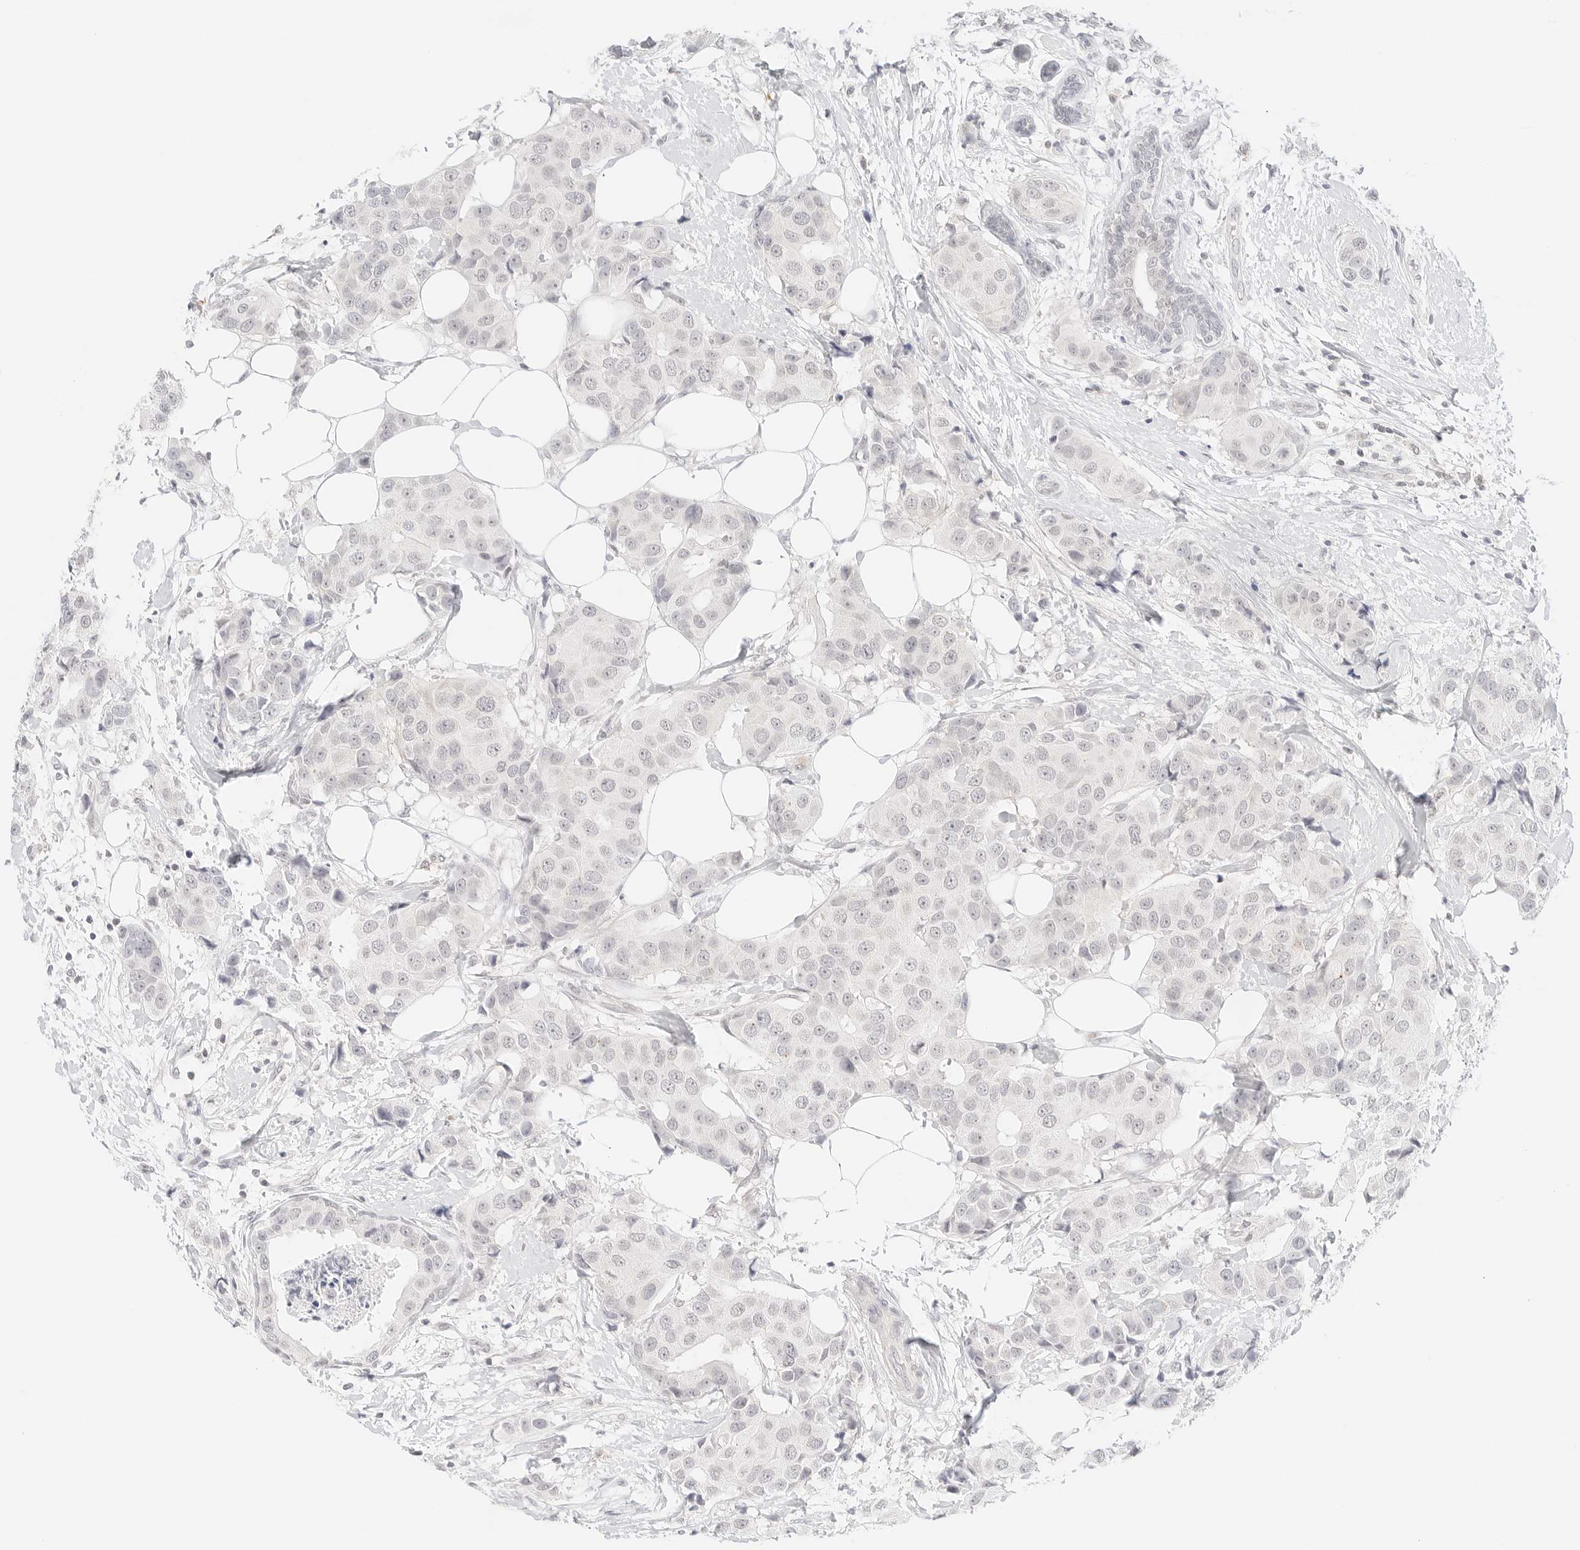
{"staining": {"intensity": "negative", "quantity": "none", "location": "none"}, "tissue": "breast cancer", "cell_type": "Tumor cells", "image_type": "cancer", "snomed": [{"axis": "morphology", "description": "Normal tissue, NOS"}, {"axis": "morphology", "description": "Duct carcinoma"}, {"axis": "topography", "description": "Breast"}], "caption": "High magnification brightfield microscopy of breast cancer stained with DAB (brown) and counterstained with hematoxylin (blue): tumor cells show no significant staining.", "gene": "GNAS", "patient": {"sex": "female", "age": 39}}